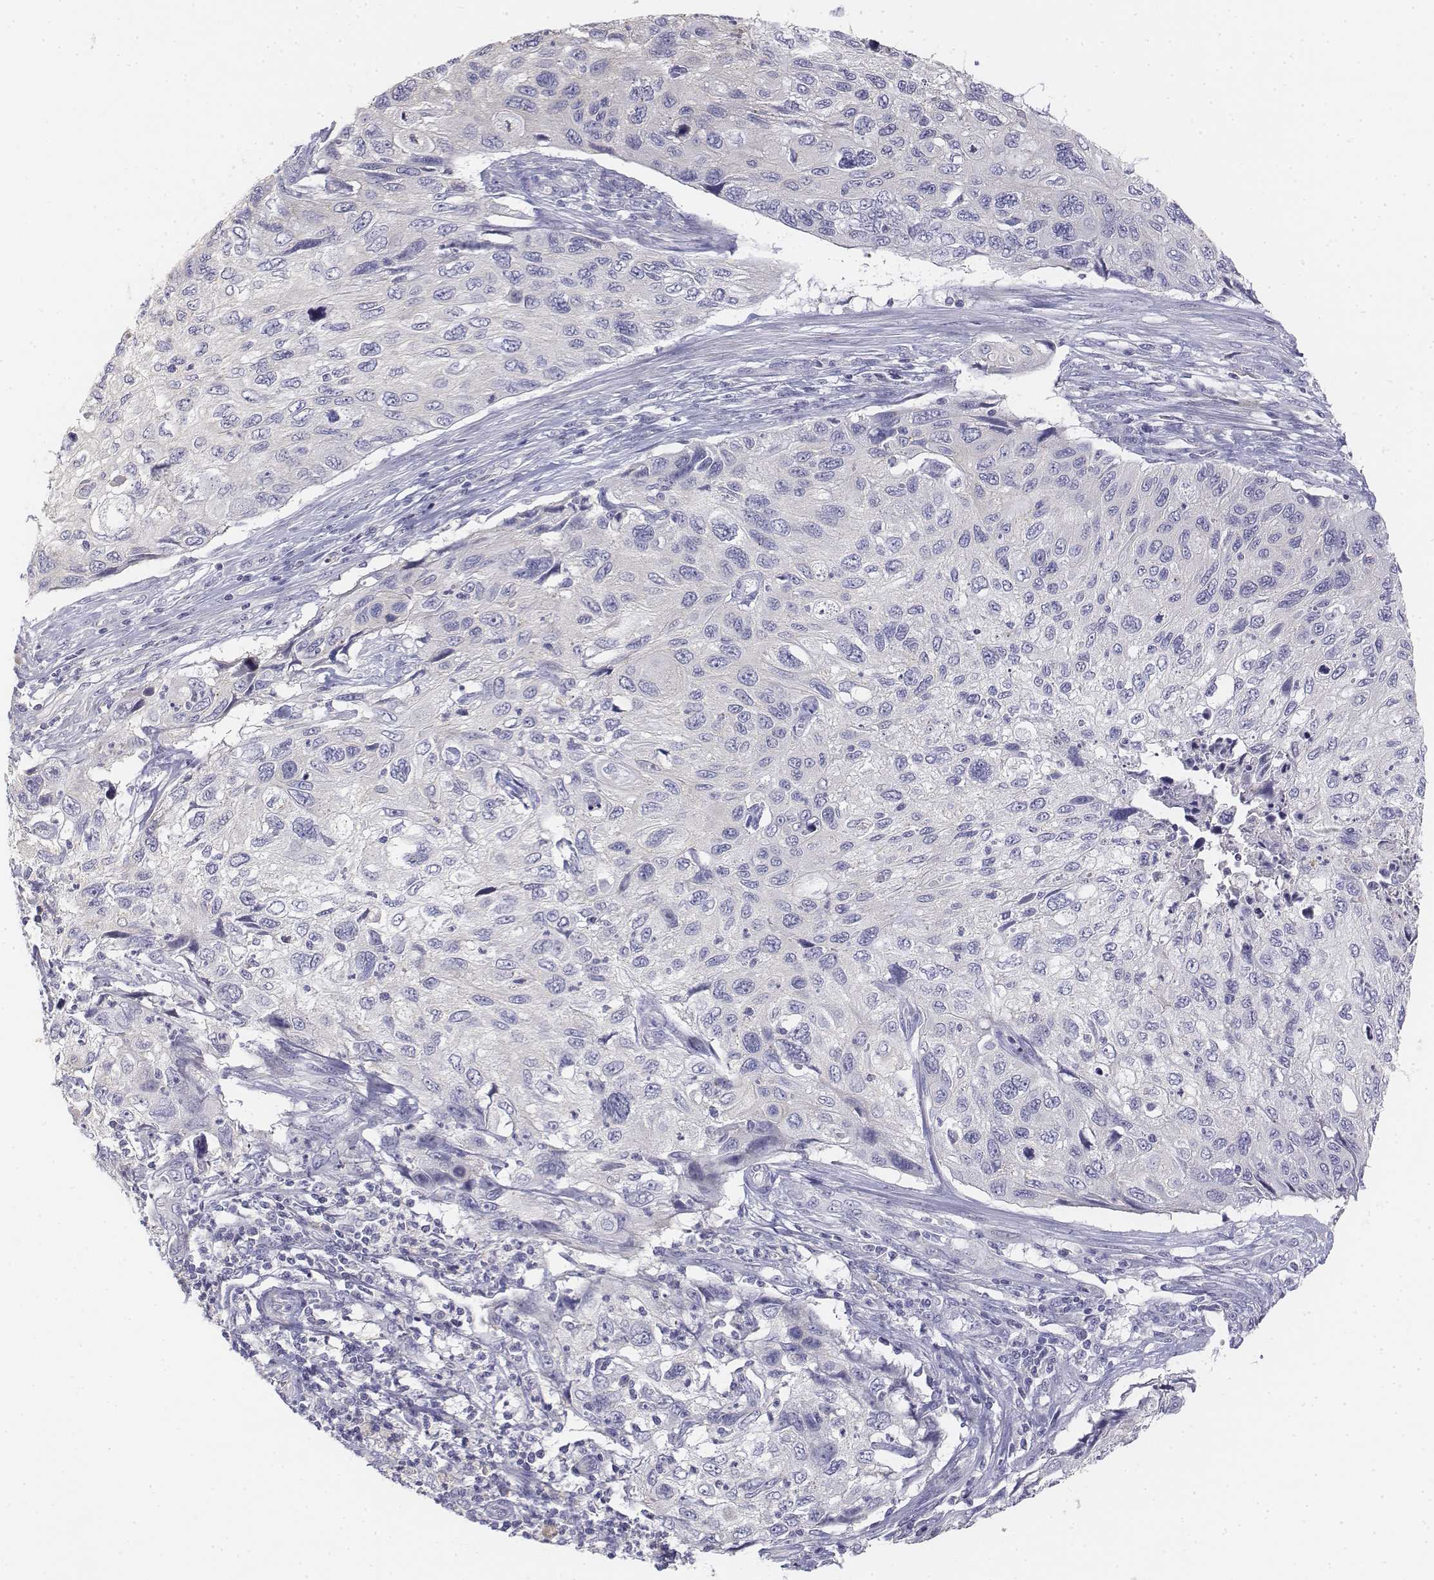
{"staining": {"intensity": "negative", "quantity": "none", "location": "none"}, "tissue": "cervical cancer", "cell_type": "Tumor cells", "image_type": "cancer", "snomed": [{"axis": "morphology", "description": "Squamous cell carcinoma, NOS"}, {"axis": "topography", "description": "Cervix"}], "caption": "IHC micrograph of squamous cell carcinoma (cervical) stained for a protein (brown), which displays no positivity in tumor cells. Brightfield microscopy of IHC stained with DAB (3,3'-diaminobenzidine) (brown) and hematoxylin (blue), captured at high magnification.", "gene": "LGSN", "patient": {"sex": "female", "age": 70}}